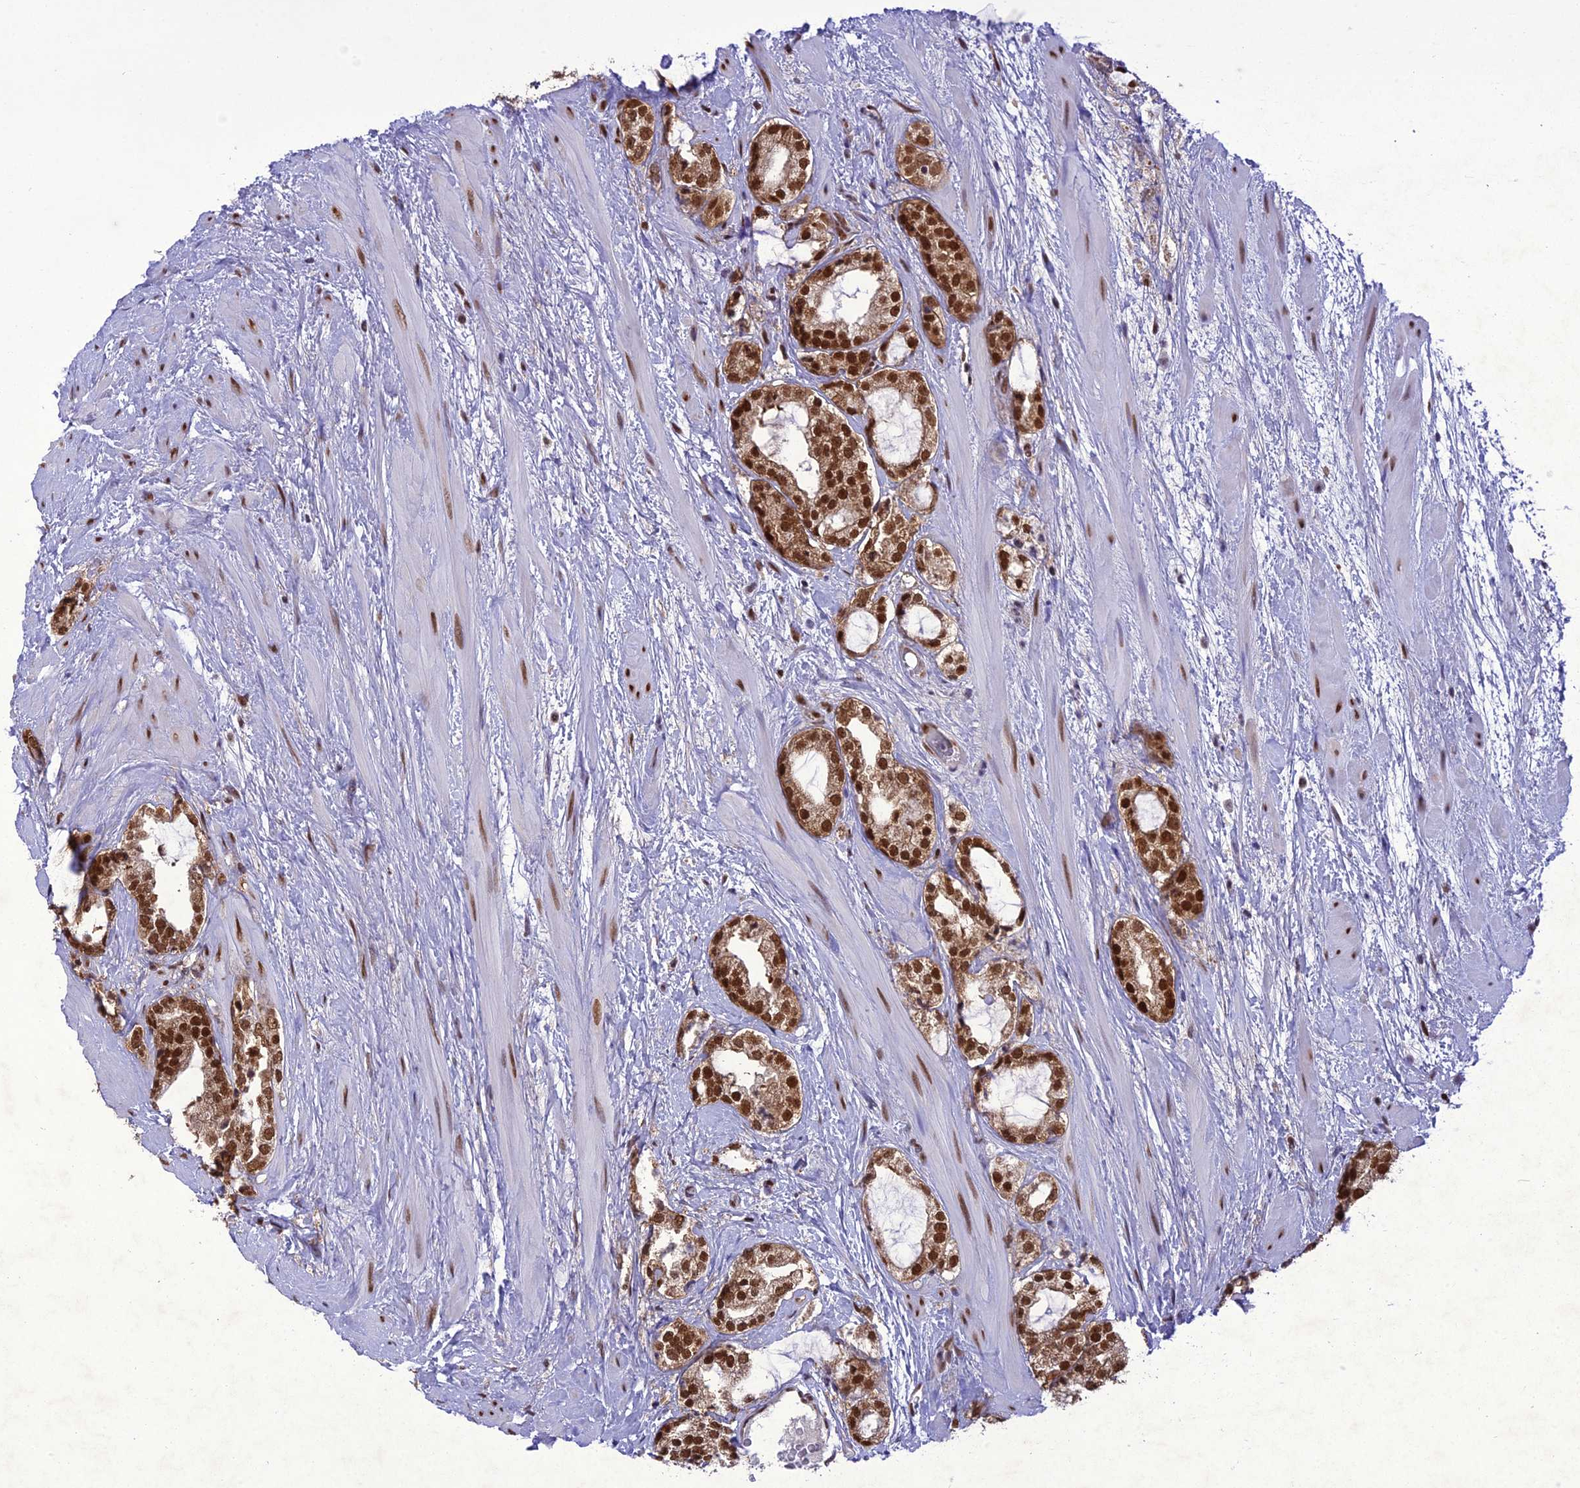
{"staining": {"intensity": "strong", "quantity": ">75%", "location": "nuclear"}, "tissue": "prostate cancer", "cell_type": "Tumor cells", "image_type": "cancer", "snomed": [{"axis": "morphology", "description": "Adenocarcinoma, High grade"}, {"axis": "topography", "description": "Prostate"}], "caption": "Immunohistochemistry (IHC) of prostate high-grade adenocarcinoma displays high levels of strong nuclear staining in approximately >75% of tumor cells.", "gene": "DDX1", "patient": {"sex": "male", "age": 64}}